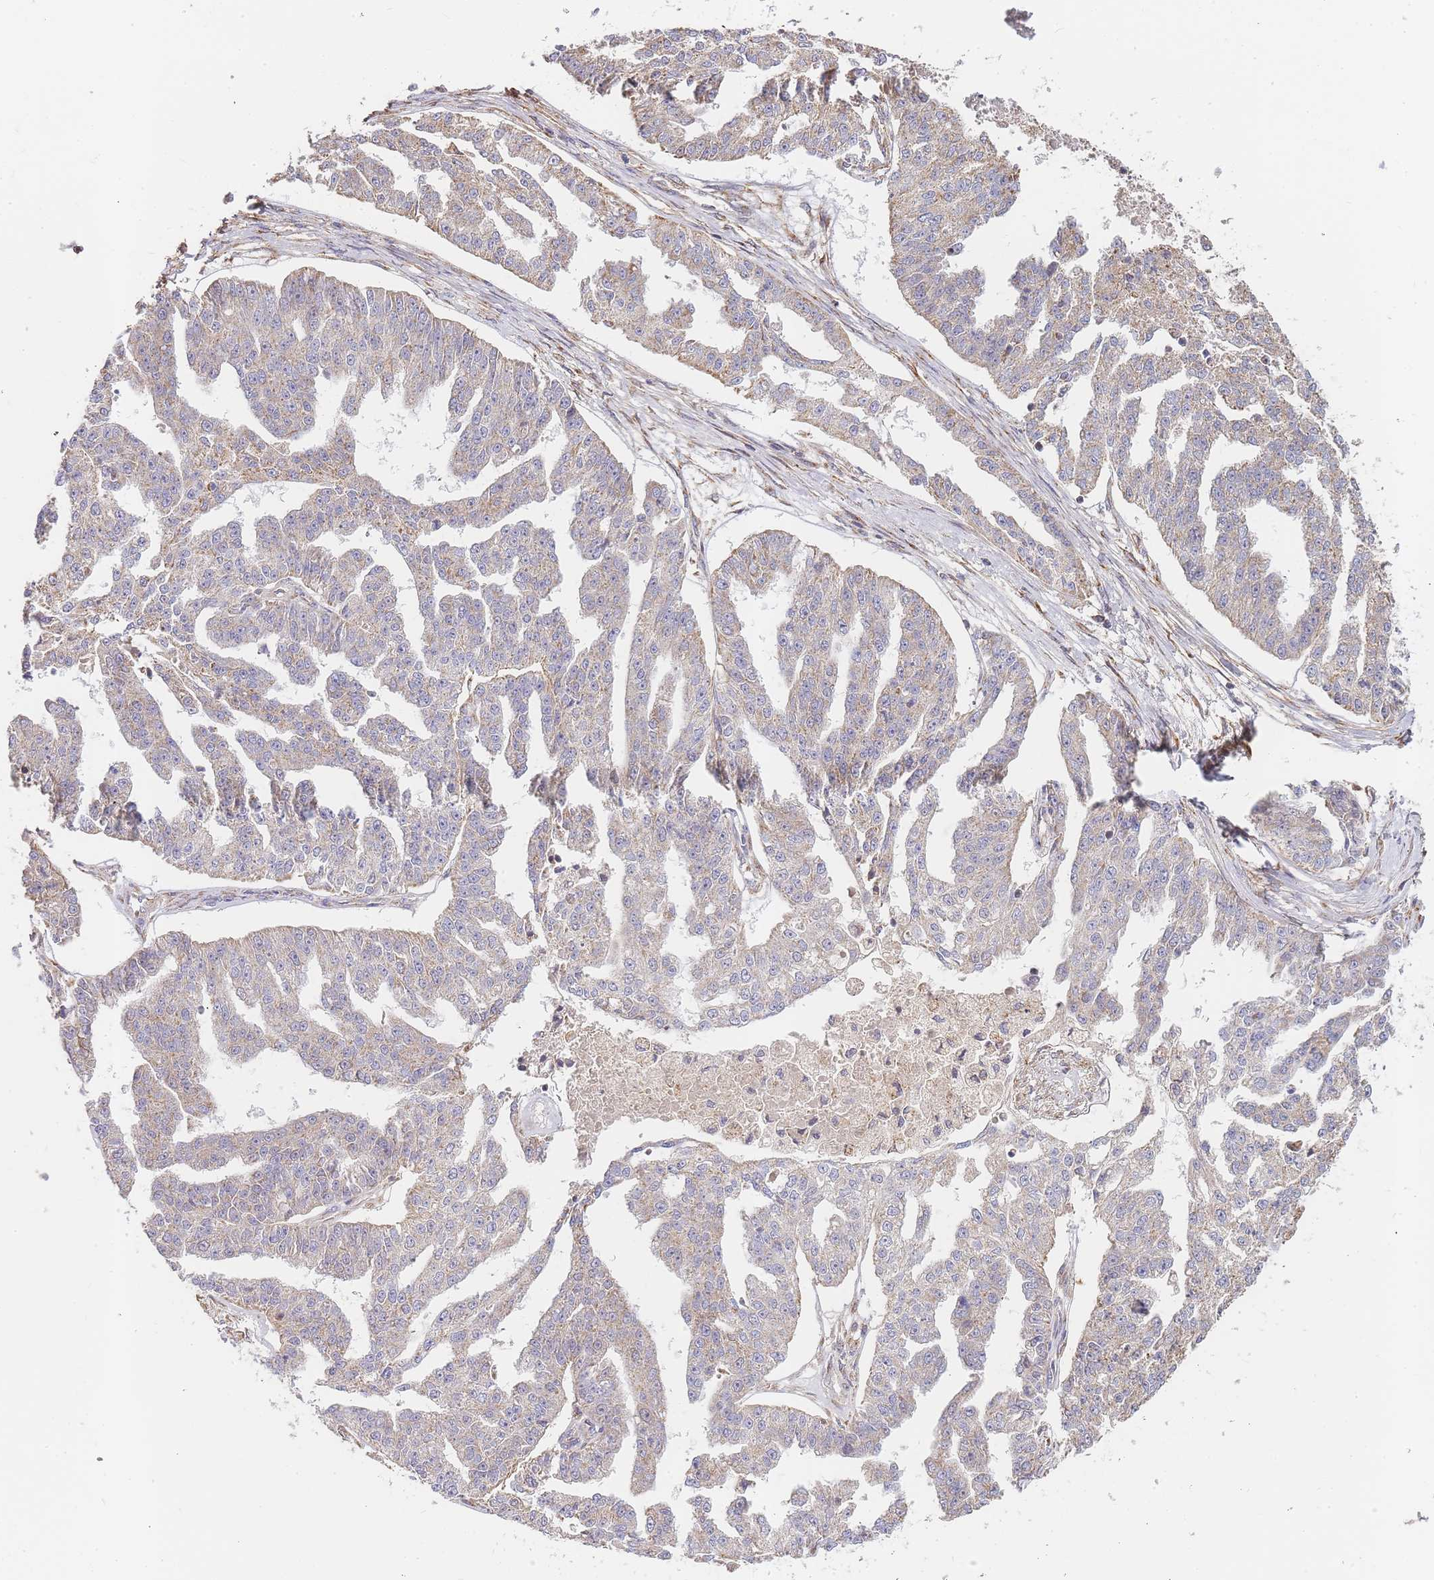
{"staining": {"intensity": "weak", "quantity": "25%-75%", "location": "cytoplasmic/membranous"}, "tissue": "ovarian cancer", "cell_type": "Tumor cells", "image_type": "cancer", "snomed": [{"axis": "morphology", "description": "Cystadenocarcinoma, serous, NOS"}, {"axis": "topography", "description": "Ovary"}], "caption": "The image reveals a brown stain indicating the presence of a protein in the cytoplasmic/membranous of tumor cells in ovarian cancer. The staining was performed using DAB (3,3'-diaminobenzidine) to visualize the protein expression in brown, while the nuclei were stained in blue with hematoxylin (Magnification: 20x).", "gene": "ADCY9", "patient": {"sex": "female", "age": 58}}